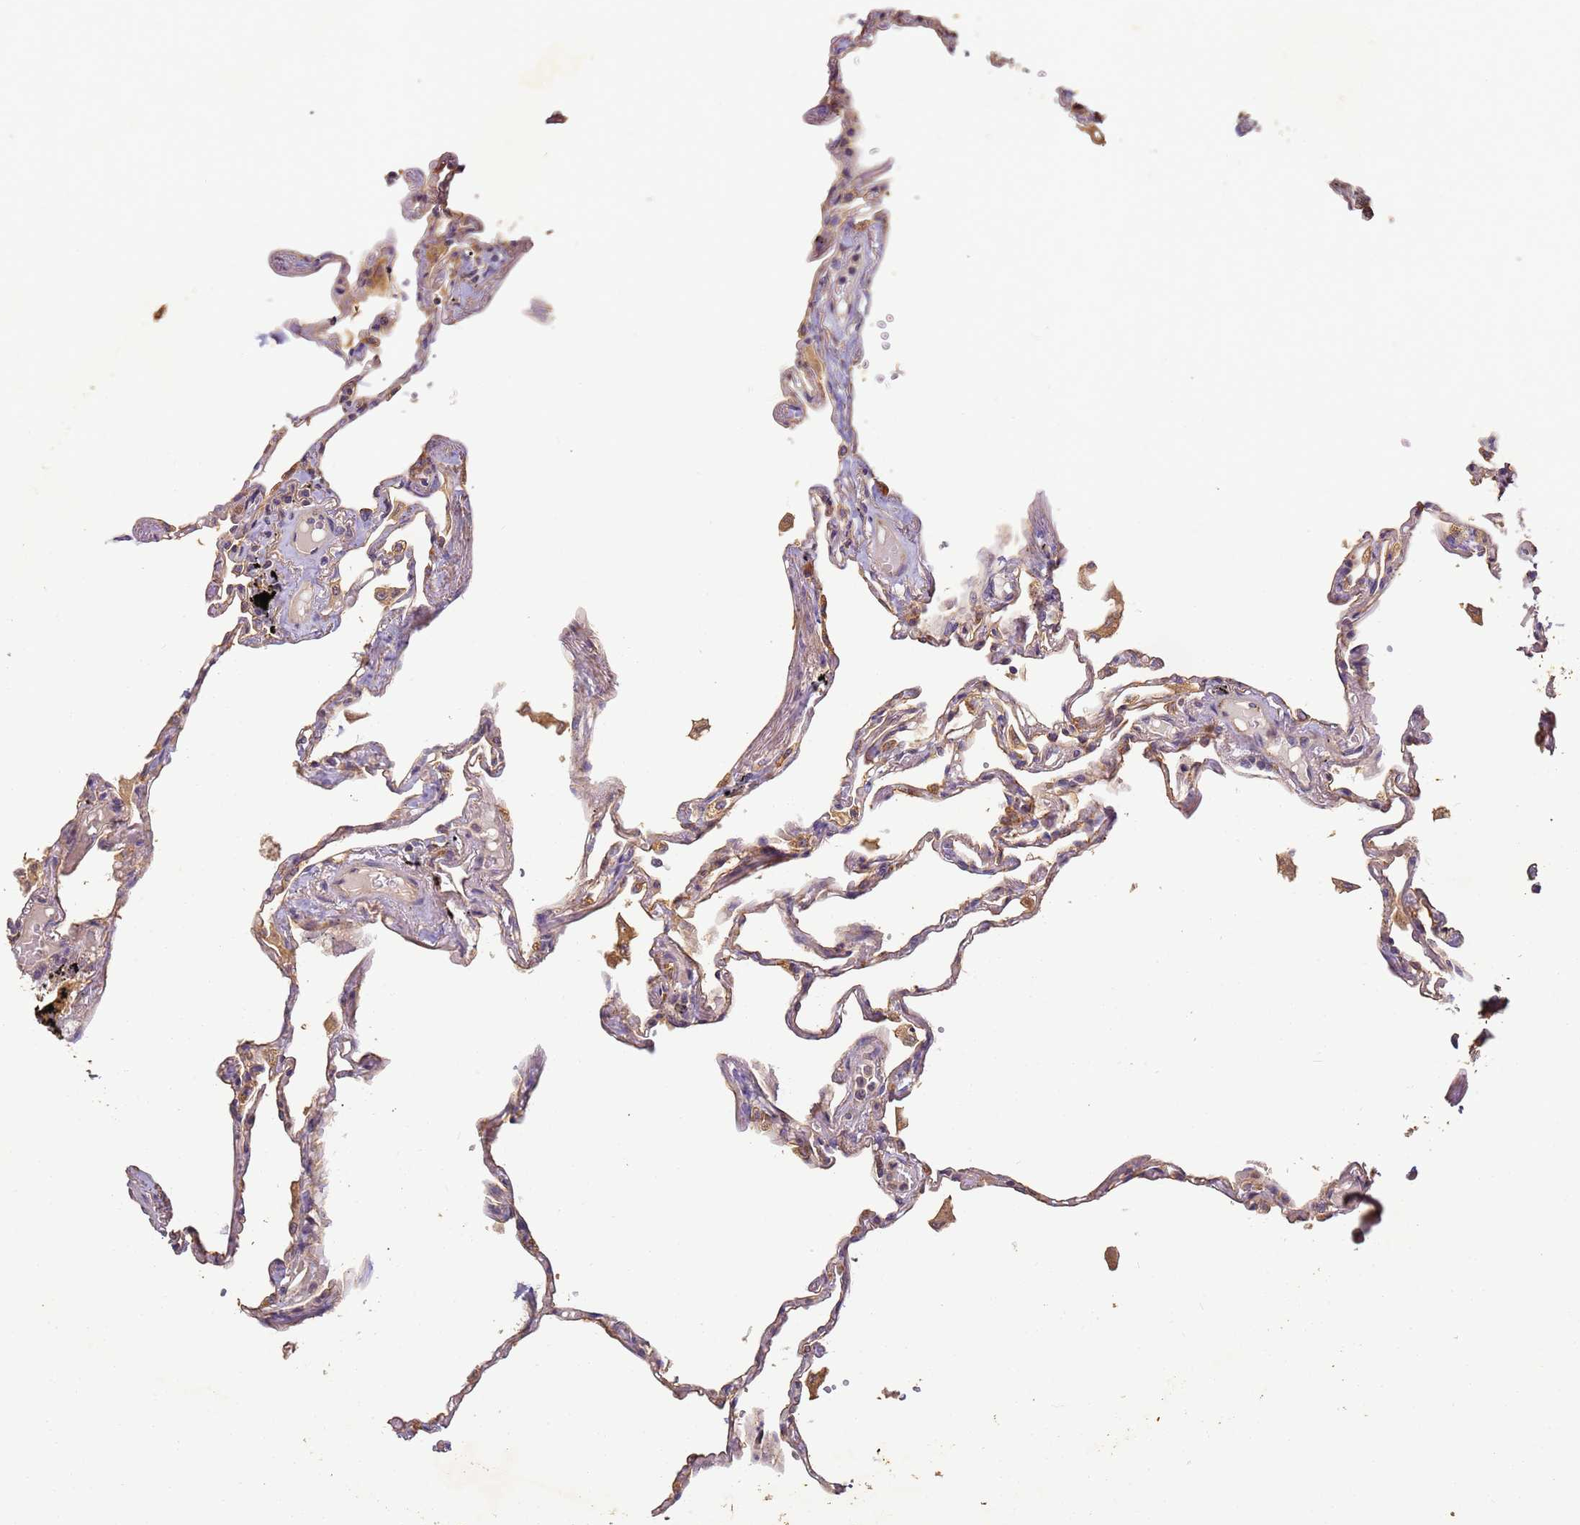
{"staining": {"intensity": "moderate", "quantity": "25%-75%", "location": "cytoplasmic/membranous"}, "tissue": "lung", "cell_type": "Alveolar cells", "image_type": "normal", "snomed": [{"axis": "morphology", "description": "Normal tissue, NOS"}, {"axis": "topography", "description": "Lung"}], "caption": "Immunohistochemical staining of benign lung exhibits medium levels of moderate cytoplasmic/membranous staining in approximately 25%-75% of alveolar cells. (Brightfield microscopy of DAB IHC at high magnification).", "gene": "TIGAR", "patient": {"sex": "female", "age": 67}}